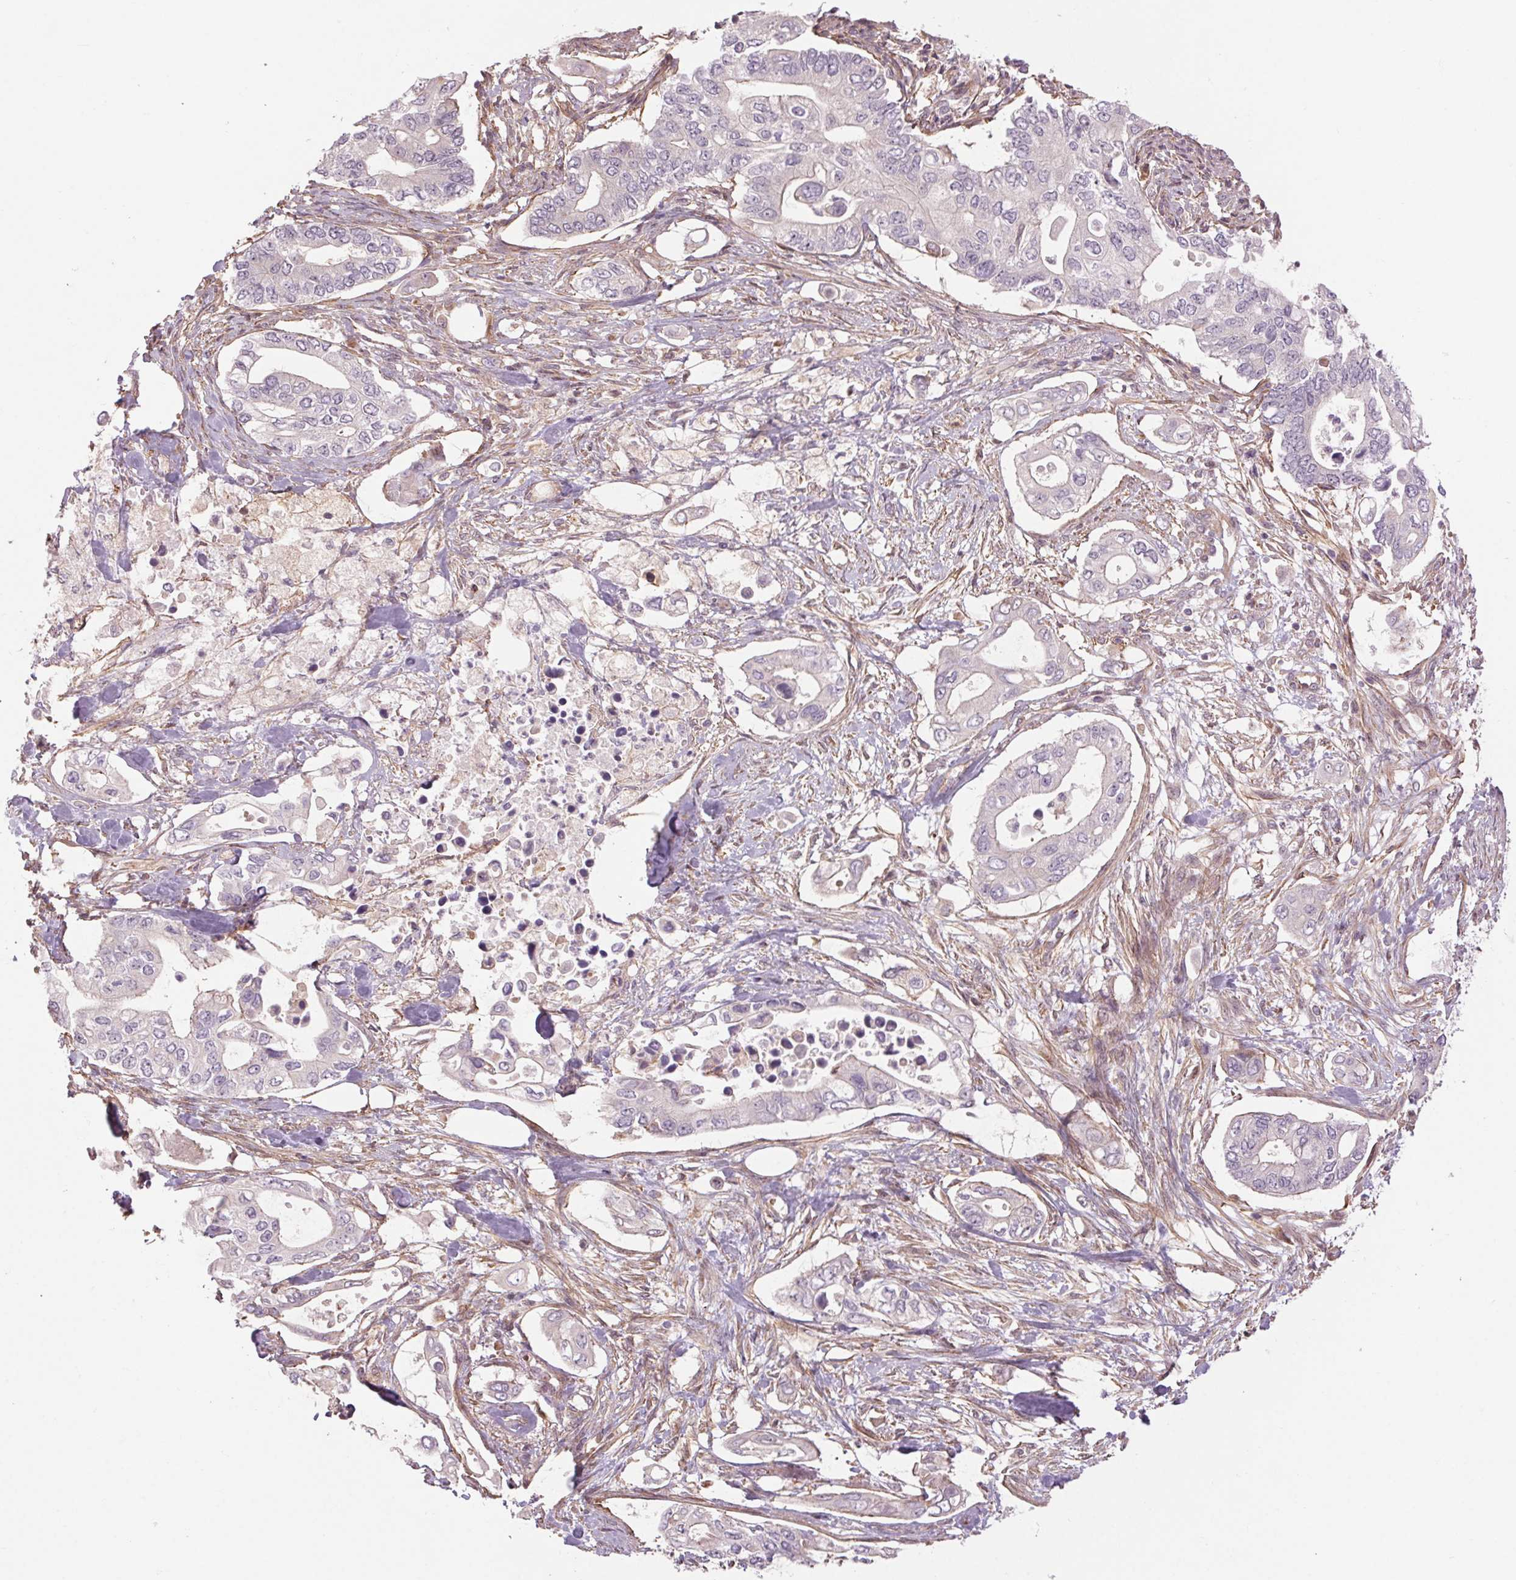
{"staining": {"intensity": "negative", "quantity": "none", "location": "none"}, "tissue": "pancreatic cancer", "cell_type": "Tumor cells", "image_type": "cancer", "snomed": [{"axis": "morphology", "description": "Adenocarcinoma, NOS"}, {"axis": "topography", "description": "Pancreas"}], "caption": "DAB (3,3'-diaminobenzidine) immunohistochemical staining of human adenocarcinoma (pancreatic) shows no significant positivity in tumor cells.", "gene": "CCSER1", "patient": {"sex": "female", "age": 63}}